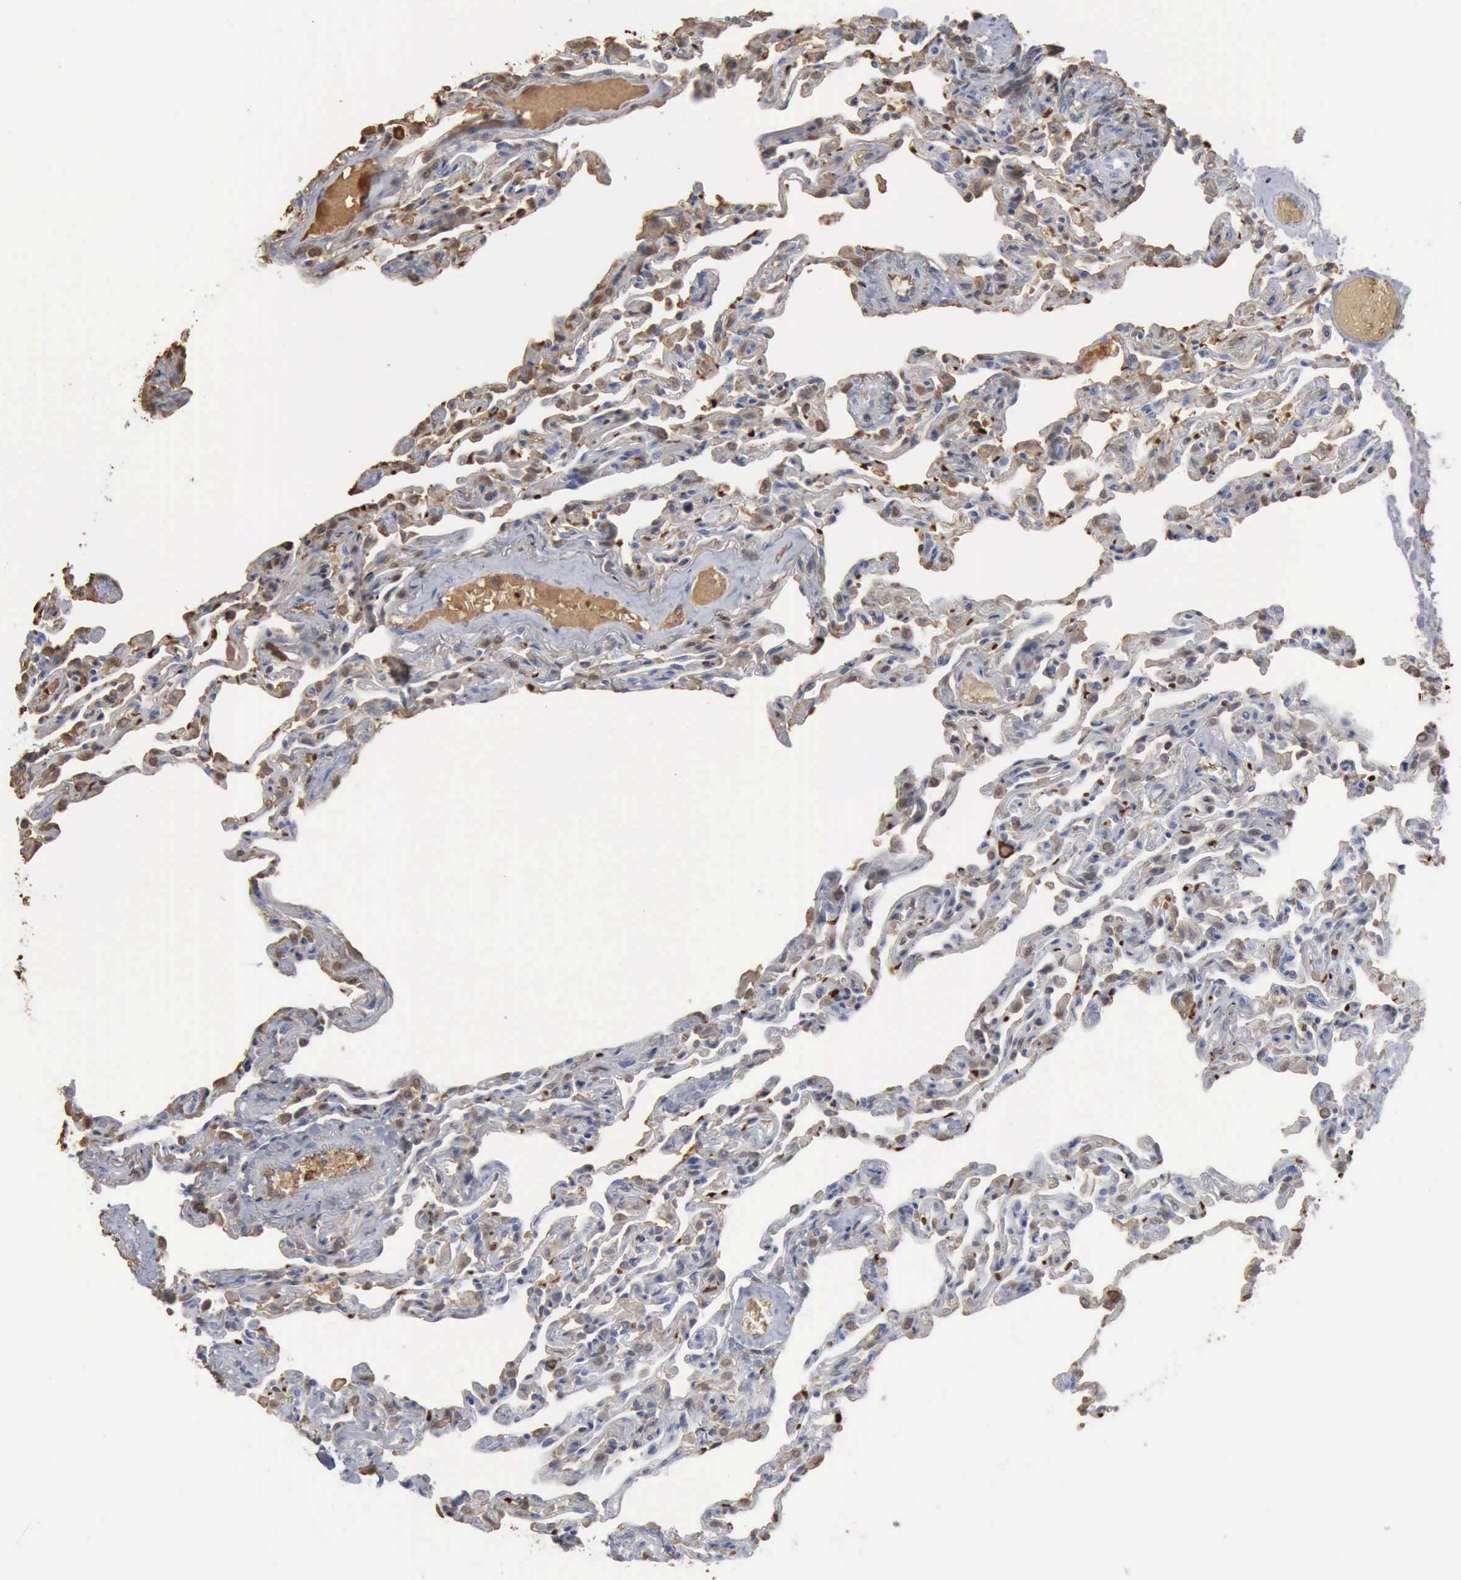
{"staining": {"intensity": "weak", "quantity": "25%-75%", "location": "cytoplasmic/membranous"}, "tissue": "bronchus", "cell_type": "Respiratory epithelial cells", "image_type": "normal", "snomed": [{"axis": "morphology", "description": "Normal tissue, NOS"}, {"axis": "topography", "description": "Cartilage tissue"}, {"axis": "topography", "description": "Bronchus"}, {"axis": "topography", "description": "Lung"}], "caption": "This image exhibits IHC staining of benign human bronchus, with low weak cytoplasmic/membranous staining in about 25%-75% of respiratory epithelial cells.", "gene": "TGFB1", "patient": {"sex": "male", "age": 64}}